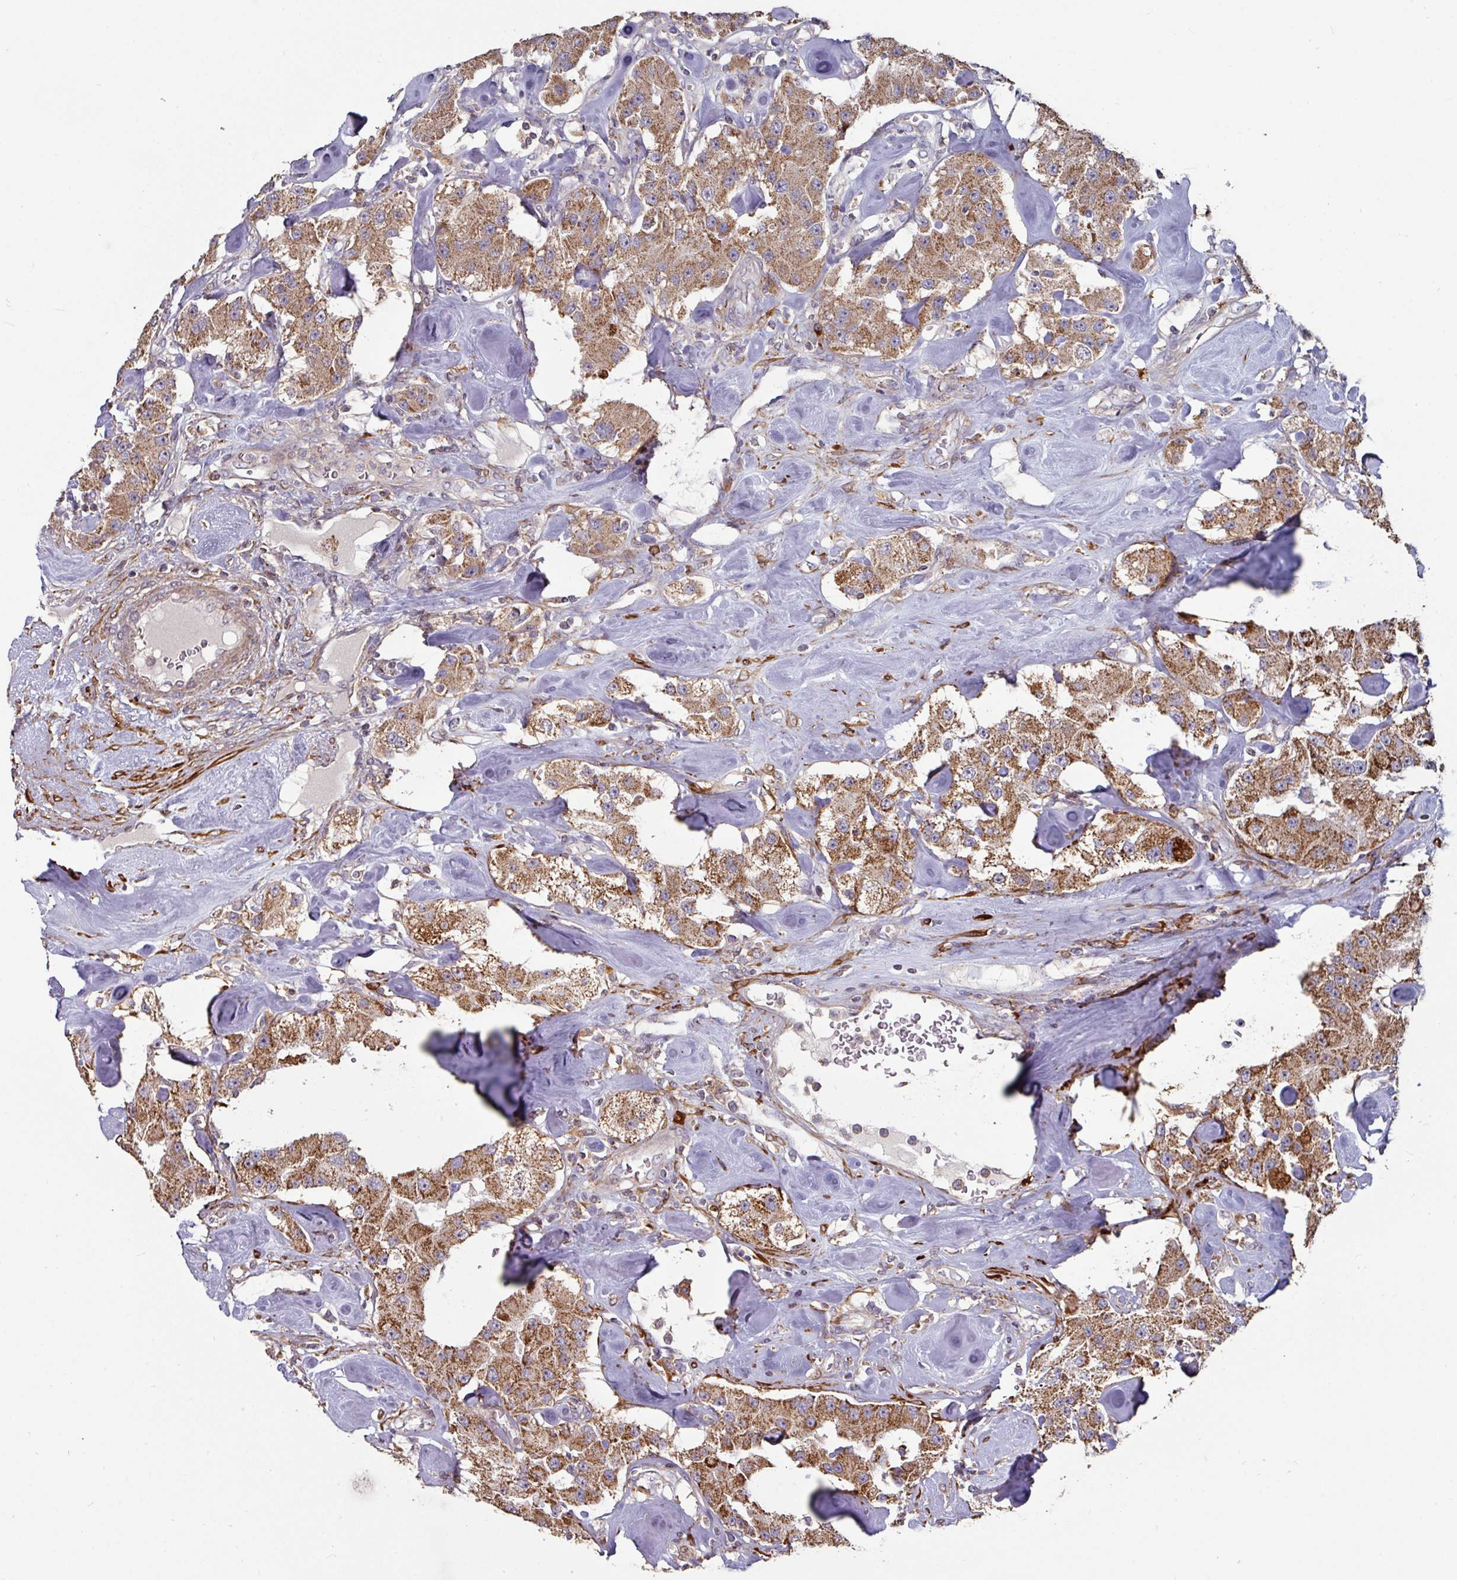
{"staining": {"intensity": "moderate", "quantity": ">75%", "location": "cytoplasmic/membranous"}, "tissue": "carcinoid", "cell_type": "Tumor cells", "image_type": "cancer", "snomed": [{"axis": "morphology", "description": "Carcinoid, malignant, NOS"}, {"axis": "topography", "description": "Pancreas"}], "caption": "IHC (DAB (3,3'-diaminobenzidine)) staining of carcinoid displays moderate cytoplasmic/membranous protein positivity in approximately >75% of tumor cells. Immunohistochemistry stains the protein in brown and the nuclei are stained blue.", "gene": "OR2D3", "patient": {"sex": "male", "age": 41}}